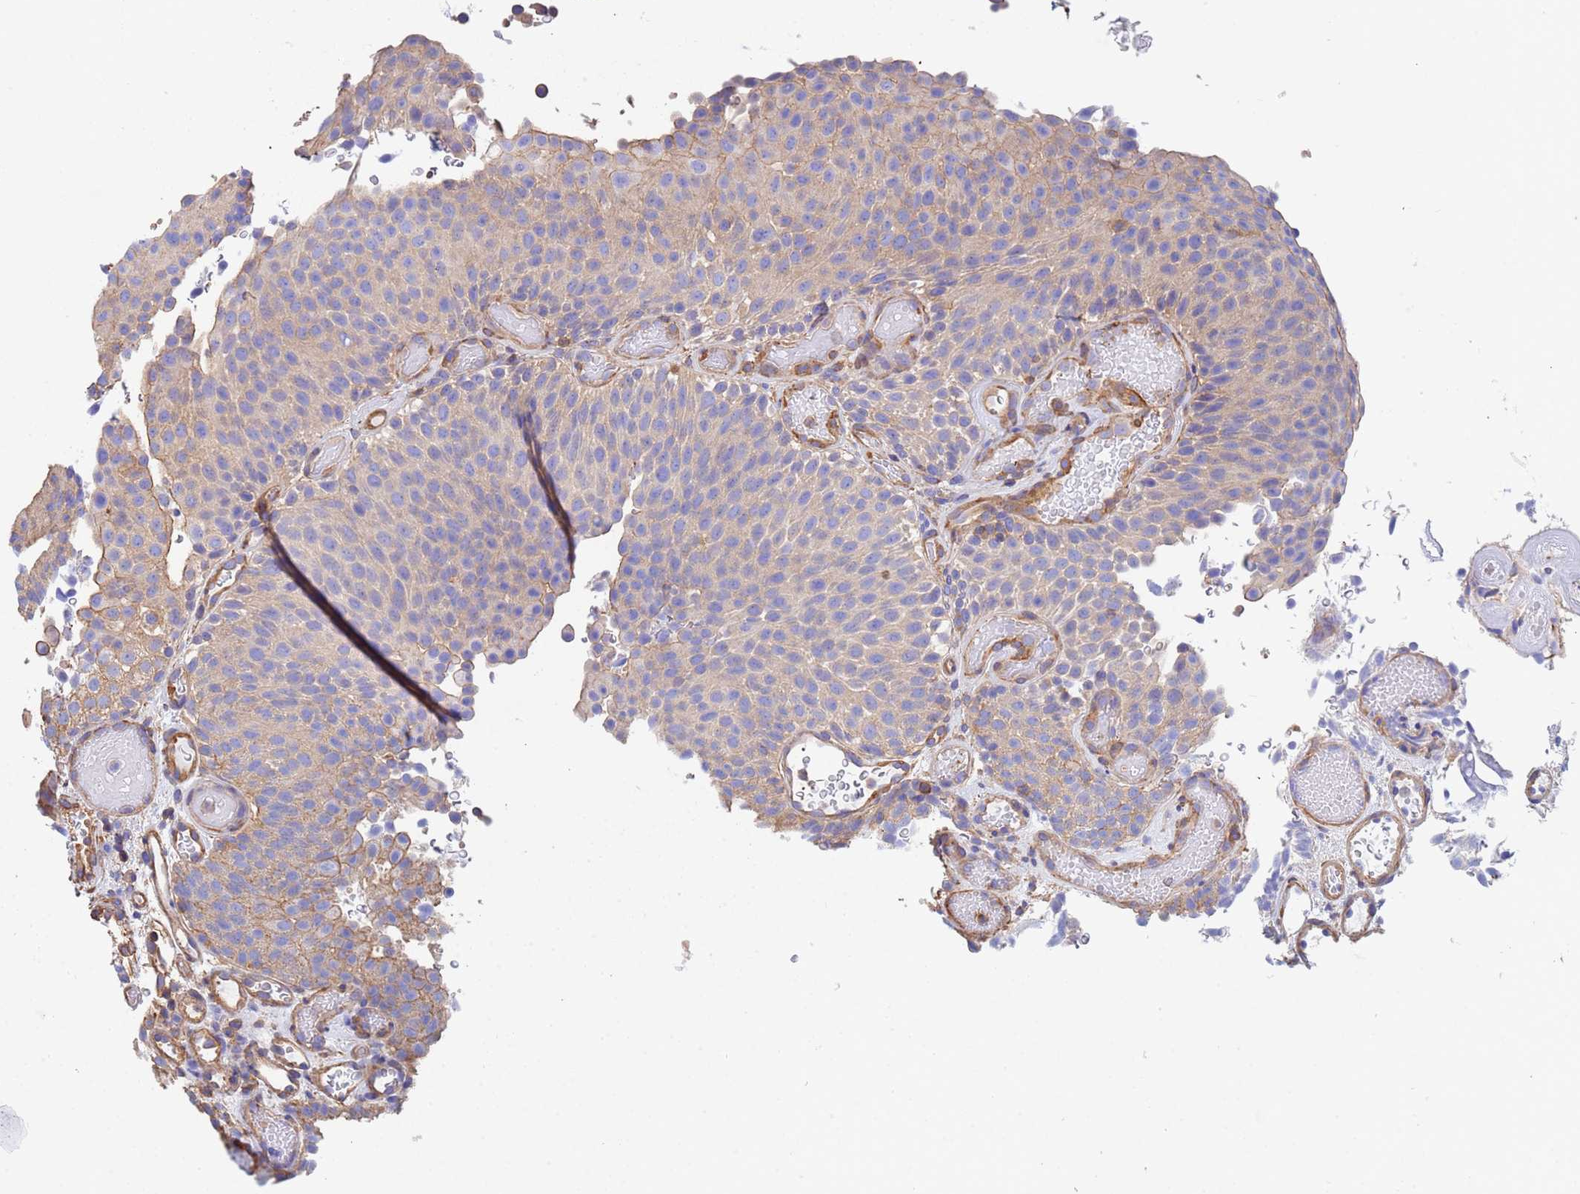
{"staining": {"intensity": "weak", "quantity": "<25%", "location": "cytoplasmic/membranous"}, "tissue": "urothelial cancer", "cell_type": "Tumor cells", "image_type": "cancer", "snomed": [{"axis": "morphology", "description": "Urothelial carcinoma, Low grade"}, {"axis": "topography", "description": "Urinary bladder"}], "caption": "Tumor cells are negative for protein expression in human low-grade urothelial carcinoma. The staining is performed using DAB (3,3'-diaminobenzidine) brown chromogen with nuclei counter-stained in using hematoxylin.", "gene": "MYL12A", "patient": {"sex": "male", "age": 78}}